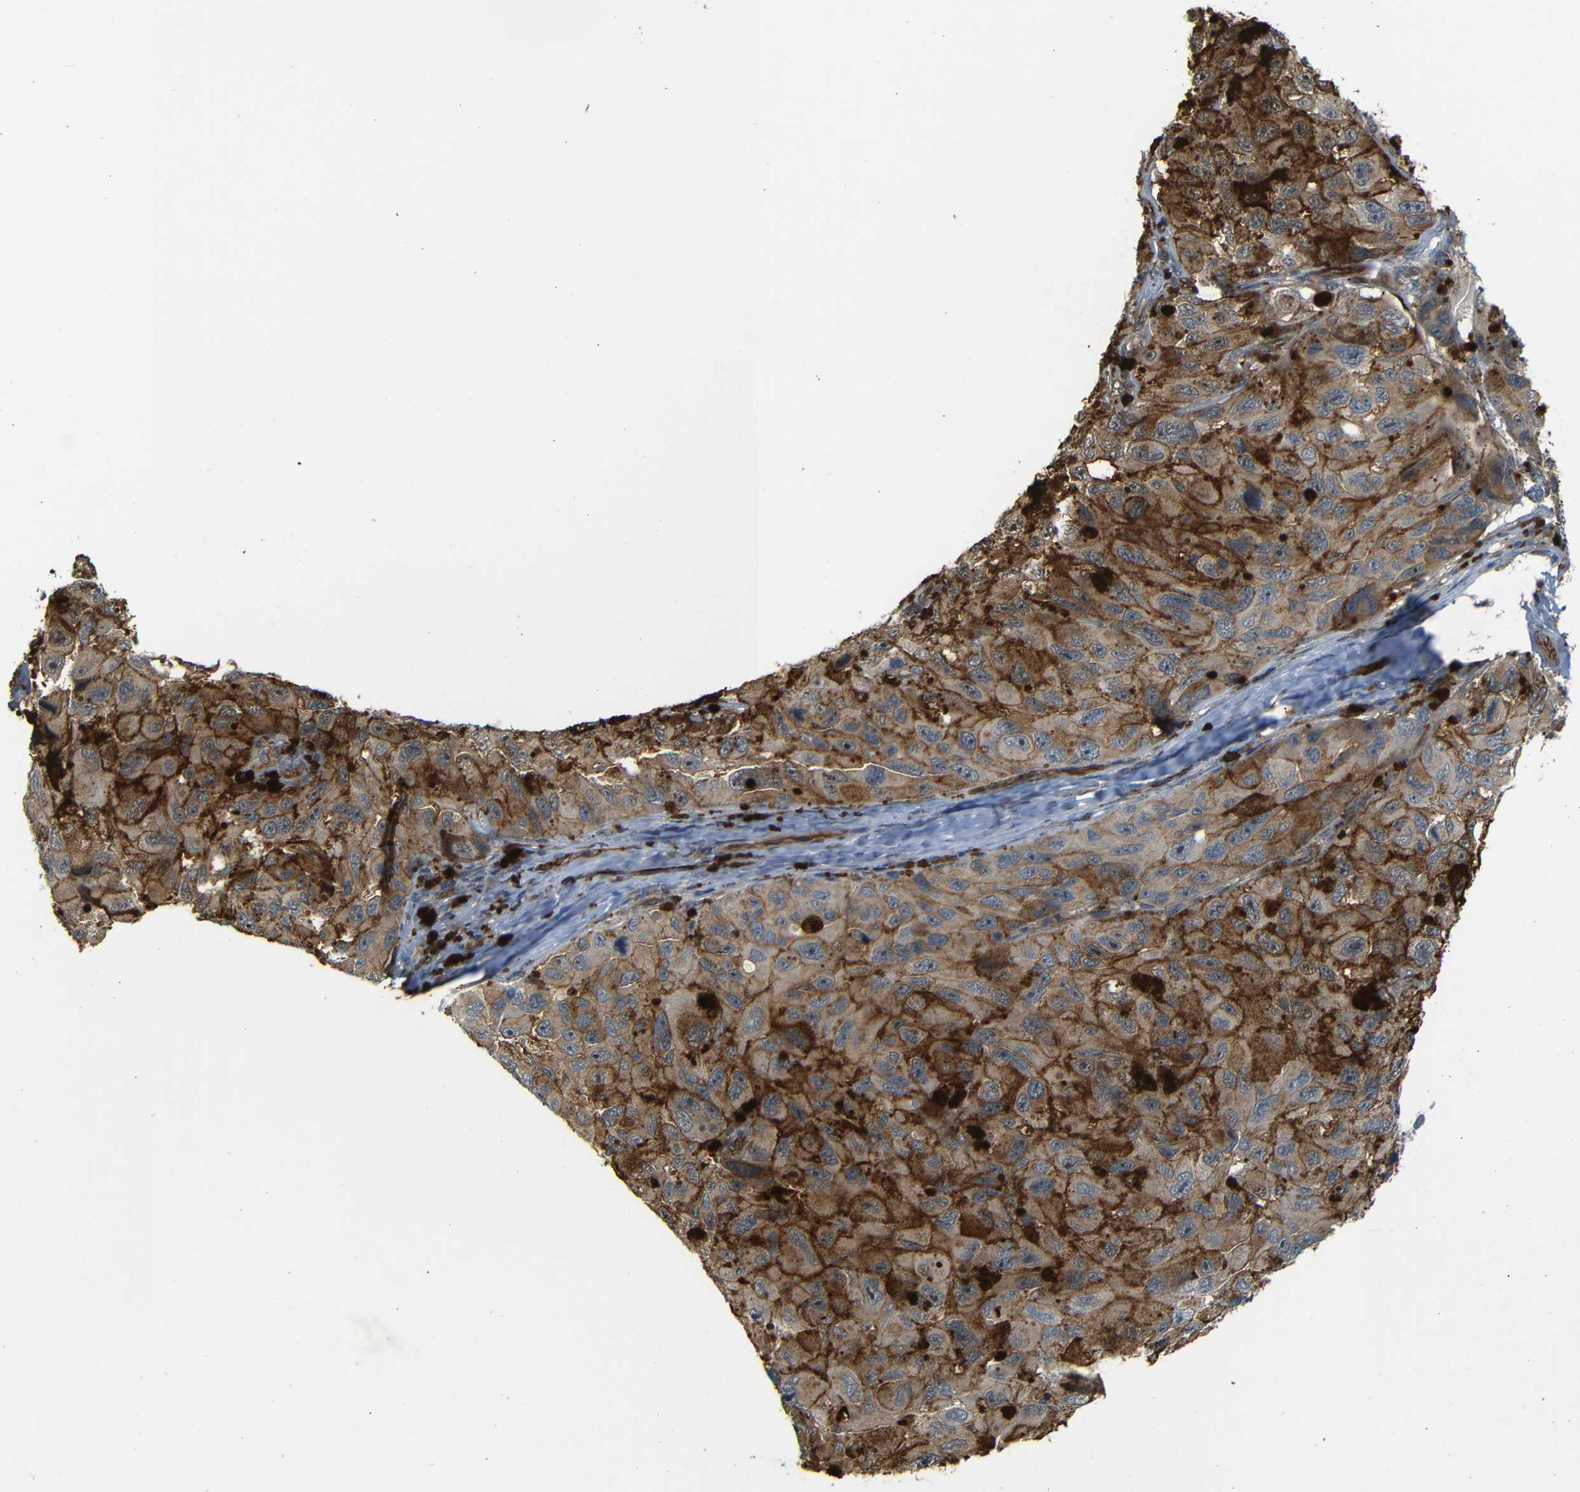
{"staining": {"intensity": "strong", "quantity": ">75%", "location": "cytoplasmic/membranous"}, "tissue": "melanoma", "cell_type": "Tumor cells", "image_type": "cancer", "snomed": [{"axis": "morphology", "description": "Malignant melanoma, NOS"}, {"axis": "topography", "description": "Skin"}], "caption": "Human malignant melanoma stained for a protein (brown) exhibits strong cytoplasmic/membranous positive staining in approximately >75% of tumor cells.", "gene": "RELL1", "patient": {"sex": "female", "age": 73}}